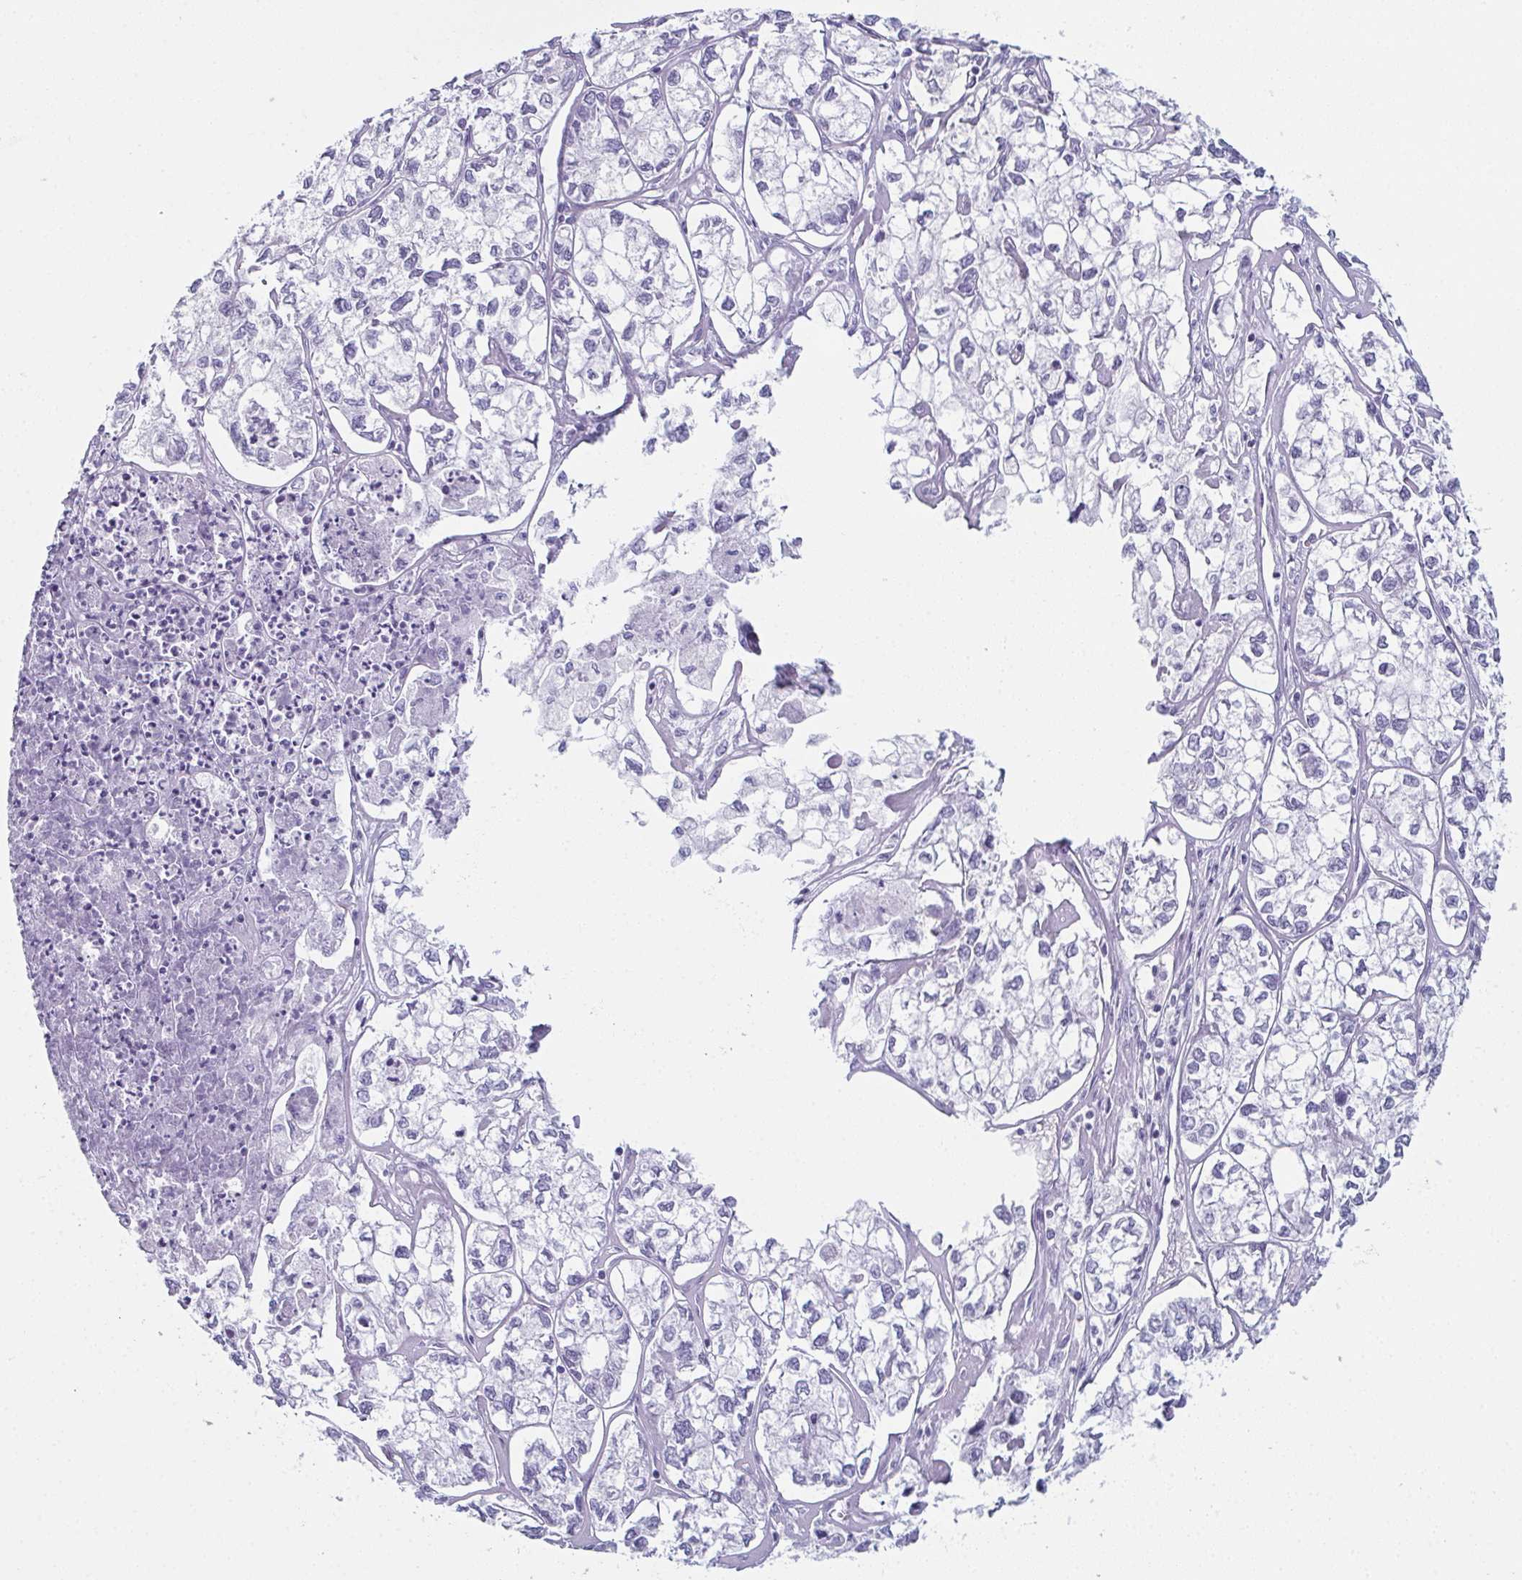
{"staining": {"intensity": "negative", "quantity": "none", "location": "none"}, "tissue": "ovarian cancer", "cell_type": "Tumor cells", "image_type": "cancer", "snomed": [{"axis": "morphology", "description": "Carcinoma, endometroid"}, {"axis": "topography", "description": "Ovary"}], "caption": "Human ovarian endometroid carcinoma stained for a protein using immunohistochemistry (IHC) reveals no staining in tumor cells.", "gene": "ENKUR", "patient": {"sex": "female", "age": 64}}